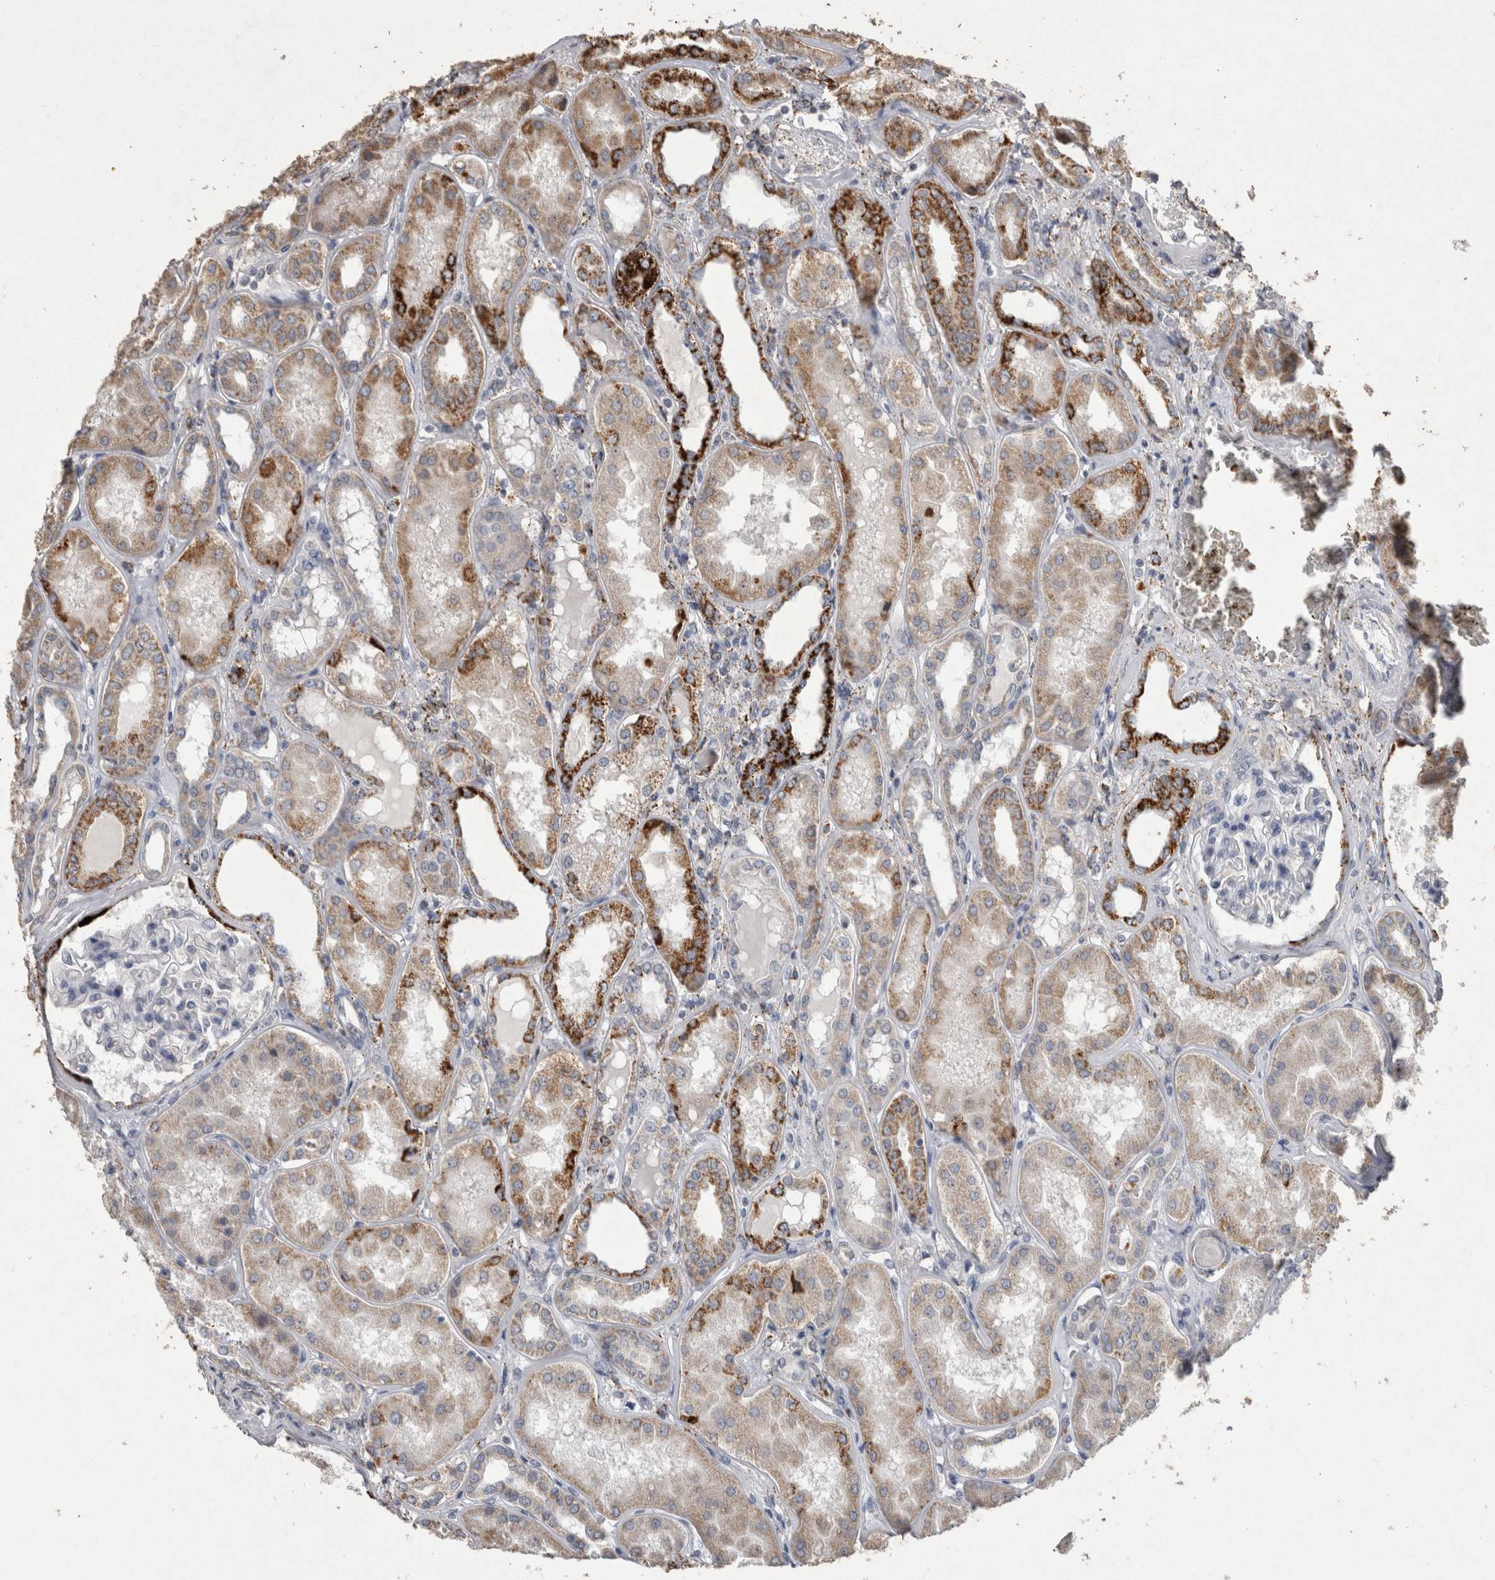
{"staining": {"intensity": "strong", "quantity": "<25%", "location": "cytoplasmic/membranous"}, "tissue": "kidney", "cell_type": "Cells in glomeruli", "image_type": "normal", "snomed": [{"axis": "morphology", "description": "Normal tissue, NOS"}, {"axis": "topography", "description": "Kidney"}], "caption": "Strong cytoplasmic/membranous protein staining is identified in approximately <25% of cells in glomeruli in kidney.", "gene": "DKK3", "patient": {"sex": "female", "age": 56}}